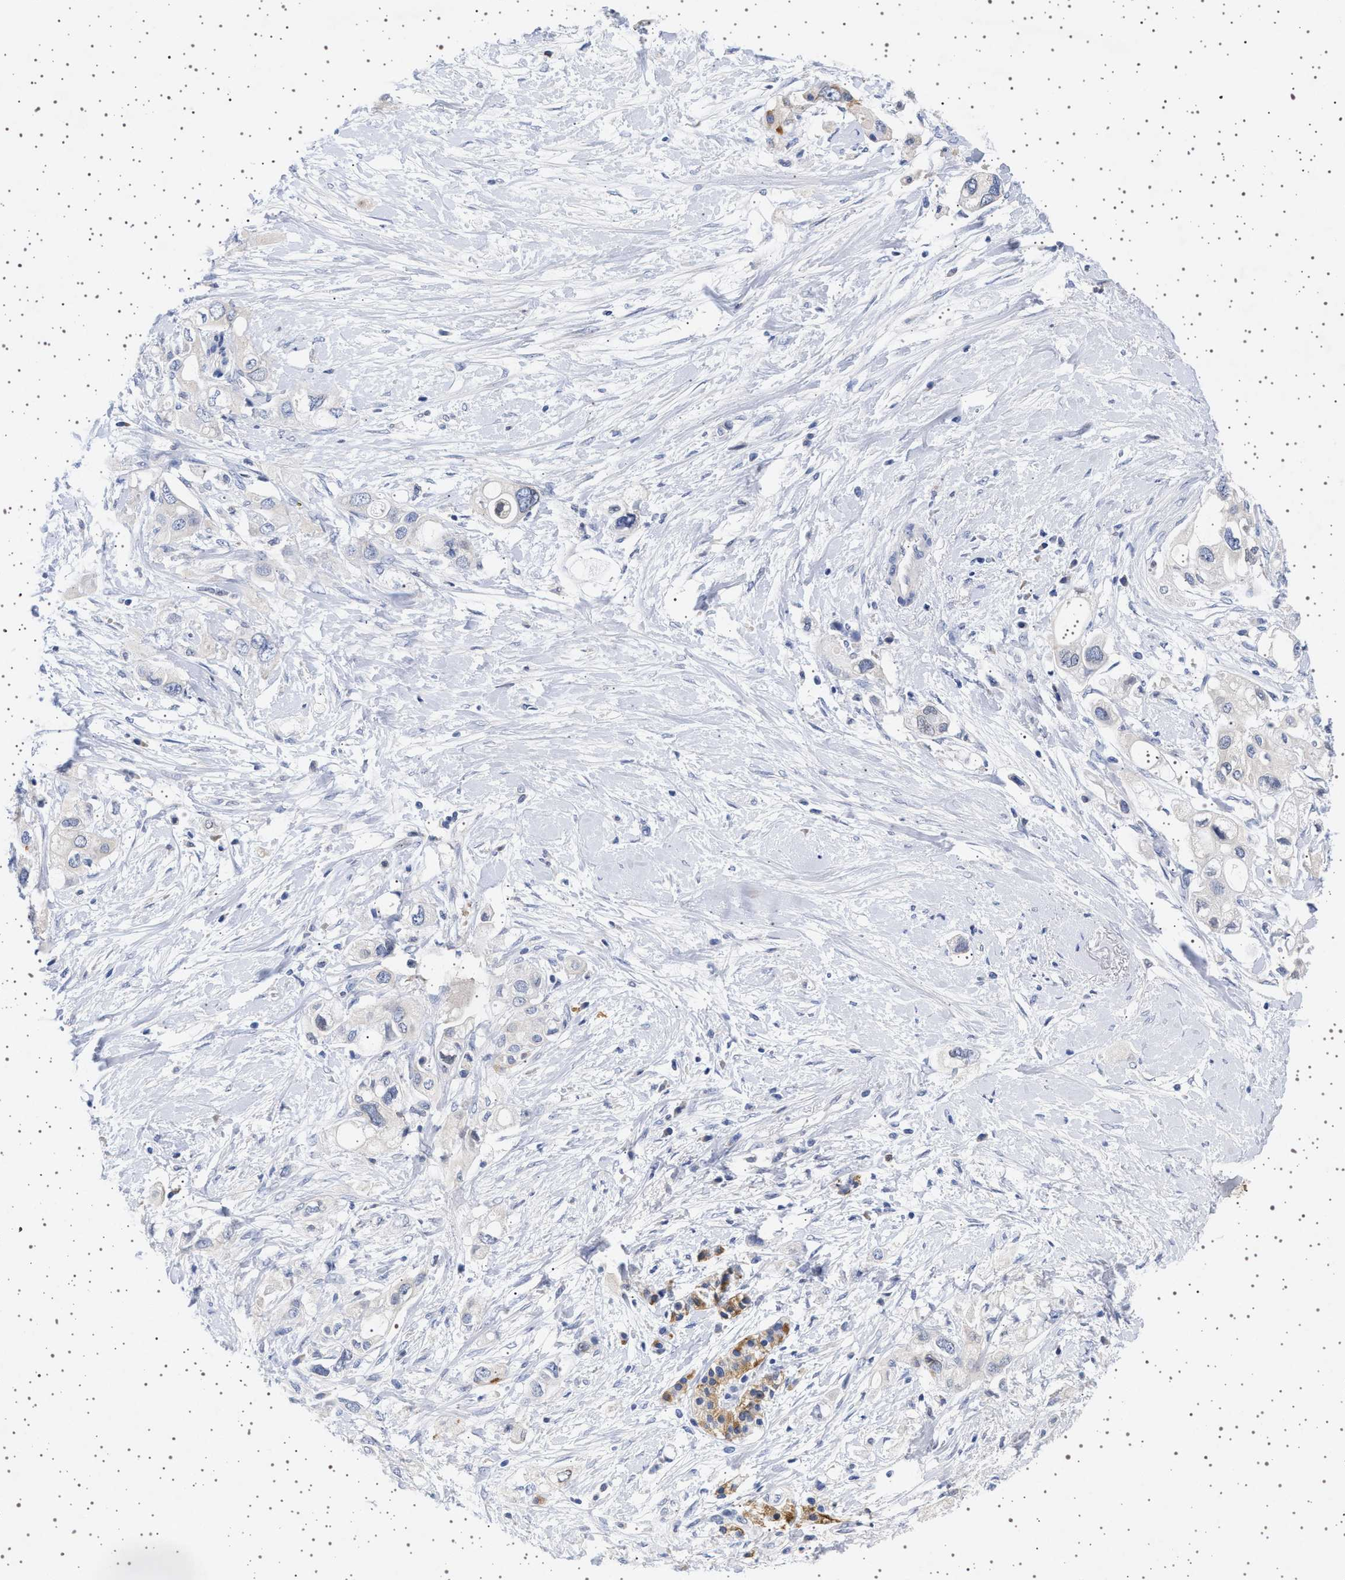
{"staining": {"intensity": "negative", "quantity": "none", "location": "none"}, "tissue": "pancreatic cancer", "cell_type": "Tumor cells", "image_type": "cancer", "snomed": [{"axis": "morphology", "description": "Adenocarcinoma, NOS"}, {"axis": "topography", "description": "Pancreas"}], "caption": "DAB (3,3'-diaminobenzidine) immunohistochemical staining of pancreatic cancer (adenocarcinoma) demonstrates no significant staining in tumor cells. Nuclei are stained in blue.", "gene": "TRMT10B", "patient": {"sex": "female", "age": 56}}